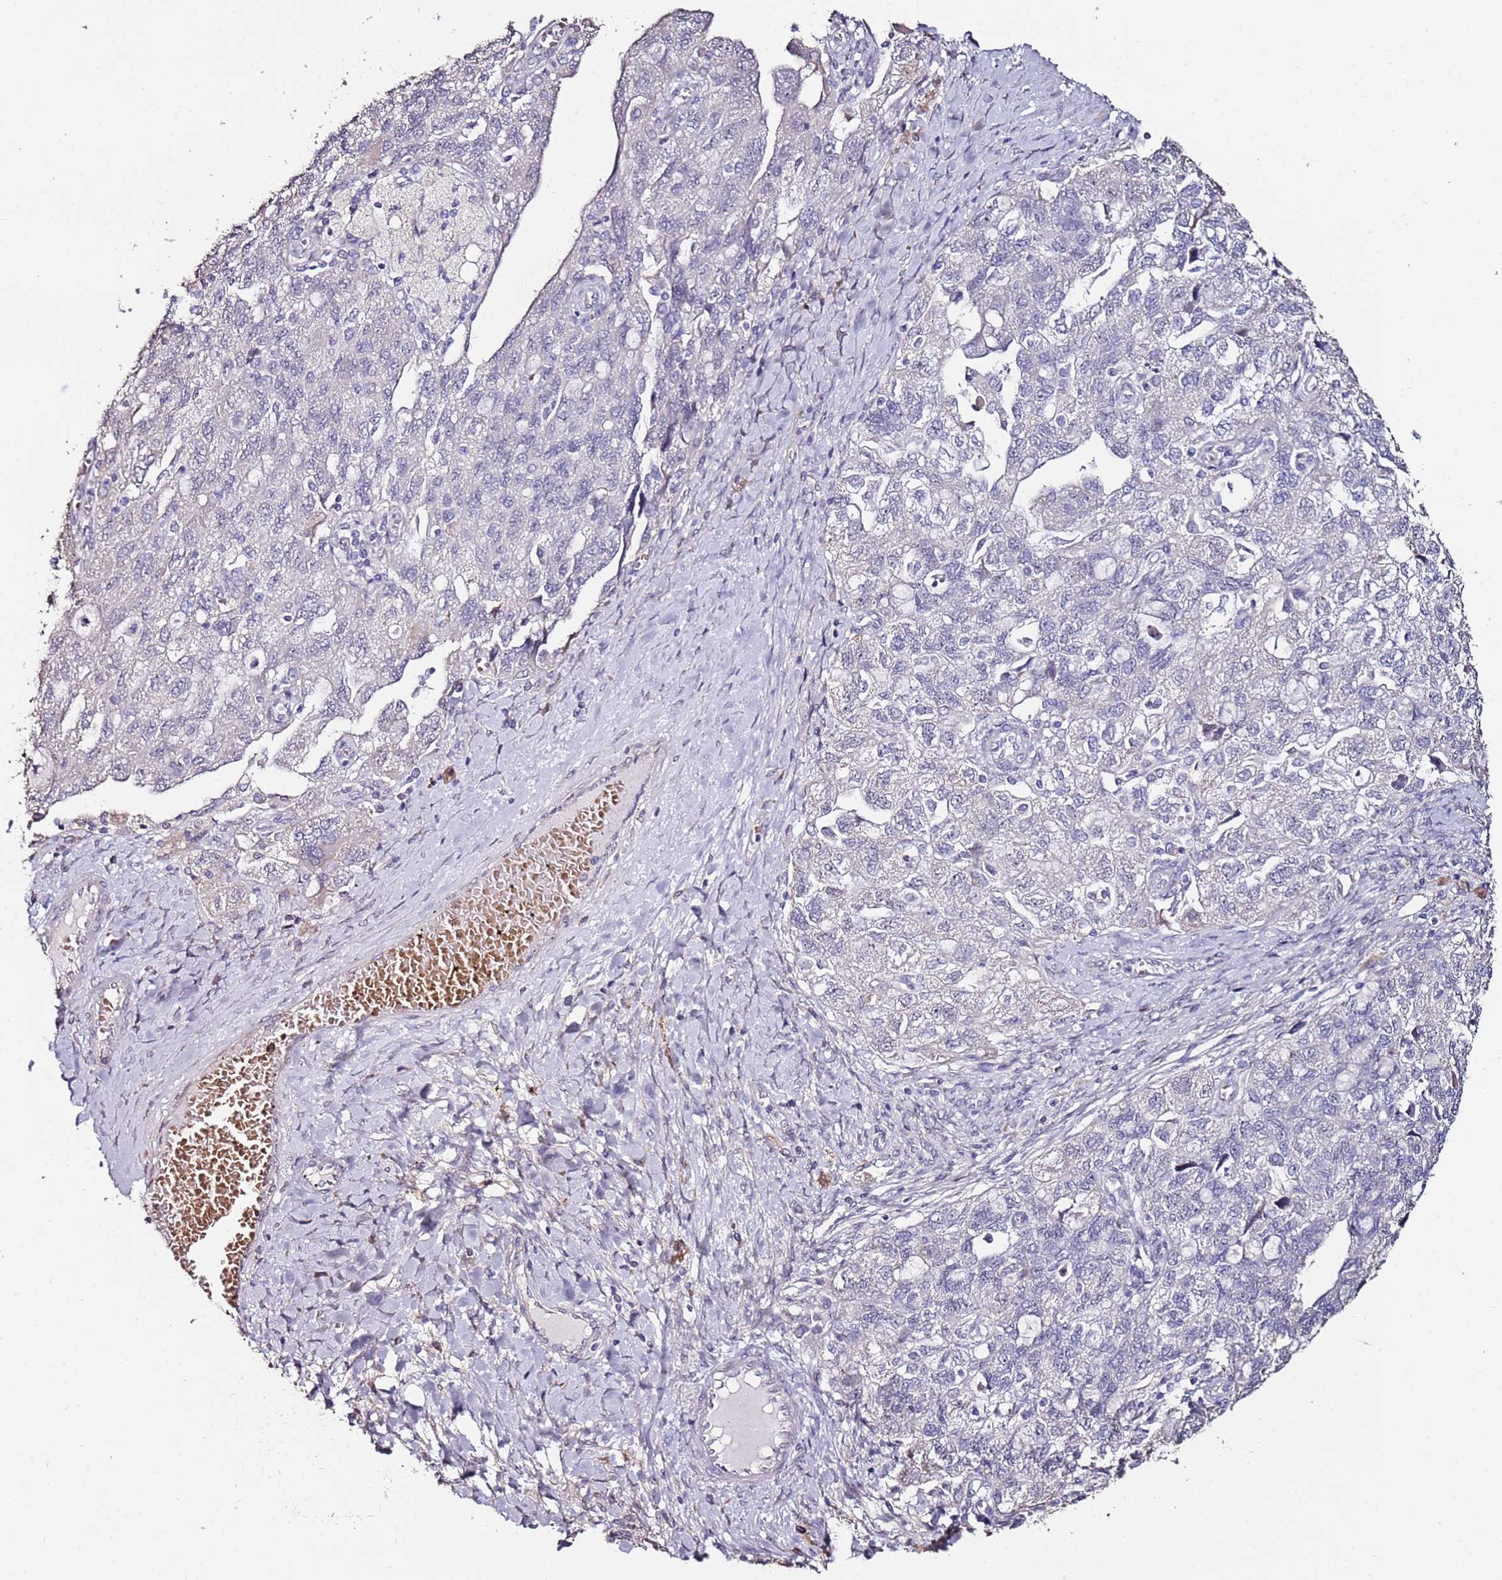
{"staining": {"intensity": "negative", "quantity": "none", "location": "none"}, "tissue": "ovarian cancer", "cell_type": "Tumor cells", "image_type": "cancer", "snomed": [{"axis": "morphology", "description": "Carcinoma, NOS"}, {"axis": "morphology", "description": "Cystadenocarcinoma, serous, NOS"}, {"axis": "topography", "description": "Ovary"}], "caption": "Human ovarian cancer stained for a protein using immunohistochemistry (IHC) displays no expression in tumor cells.", "gene": "C3orf80", "patient": {"sex": "female", "age": 69}}